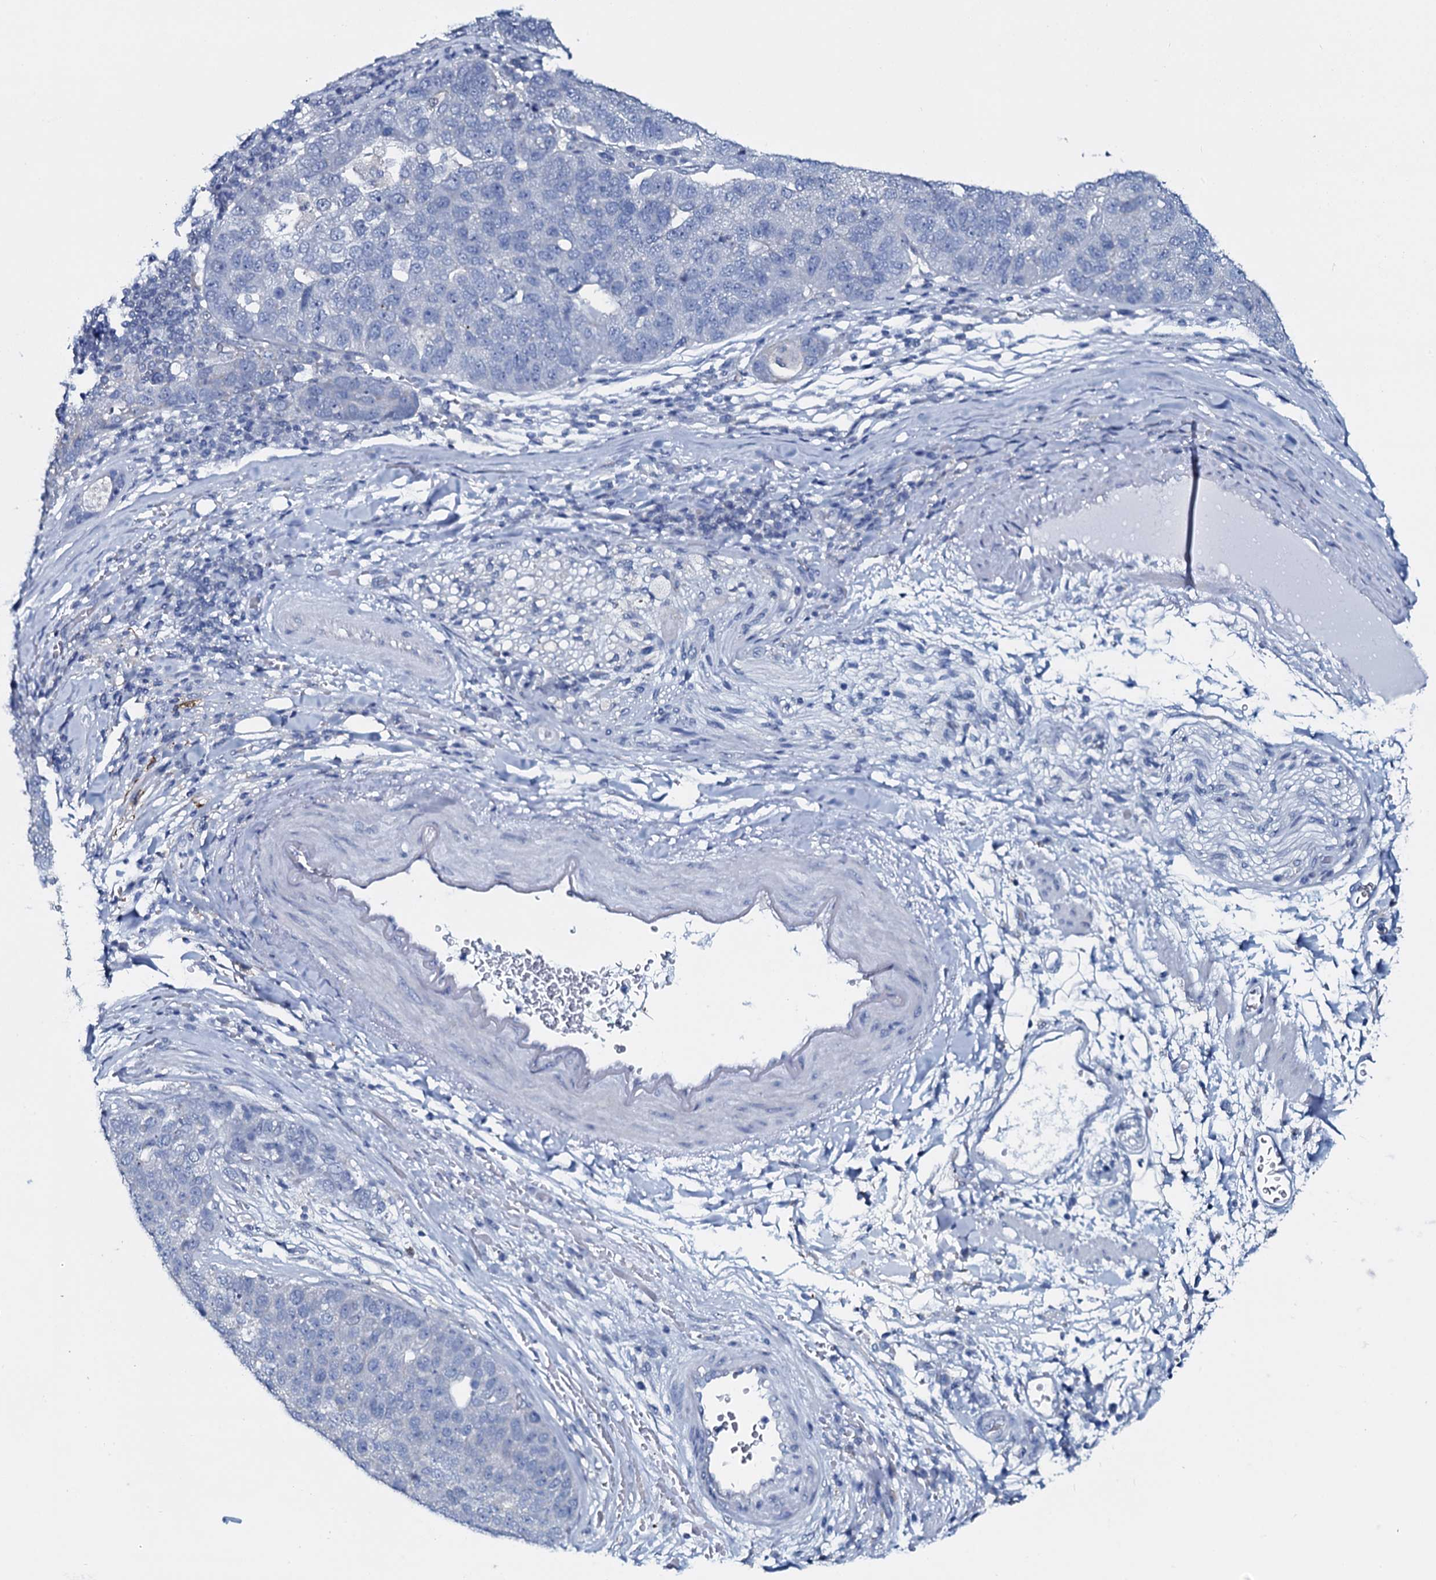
{"staining": {"intensity": "negative", "quantity": "none", "location": "none"}, "tissue": "pancreatic cancer", "cell_type": "Tumor cells", "image_type": "cancer", "snomed": [{"axis": "morphology", "description": "Adenocarcinoma, NOS"}, {"axis": "topography", "description": "Pancreas"}], "caption": "Pancreatic cancer (adenocarcinoma) was stained to show a protein in brown. There is no significant positivity in tumor cells. (Stains: DAB (3,3'-diaminobenzidine) immunohistochemistry with hematoxylin counter stain, Microscopy: brightfield microscopy at high magnification).", "gene": "SLC4A7", "patient": {"sex": "female", "age": 61}}